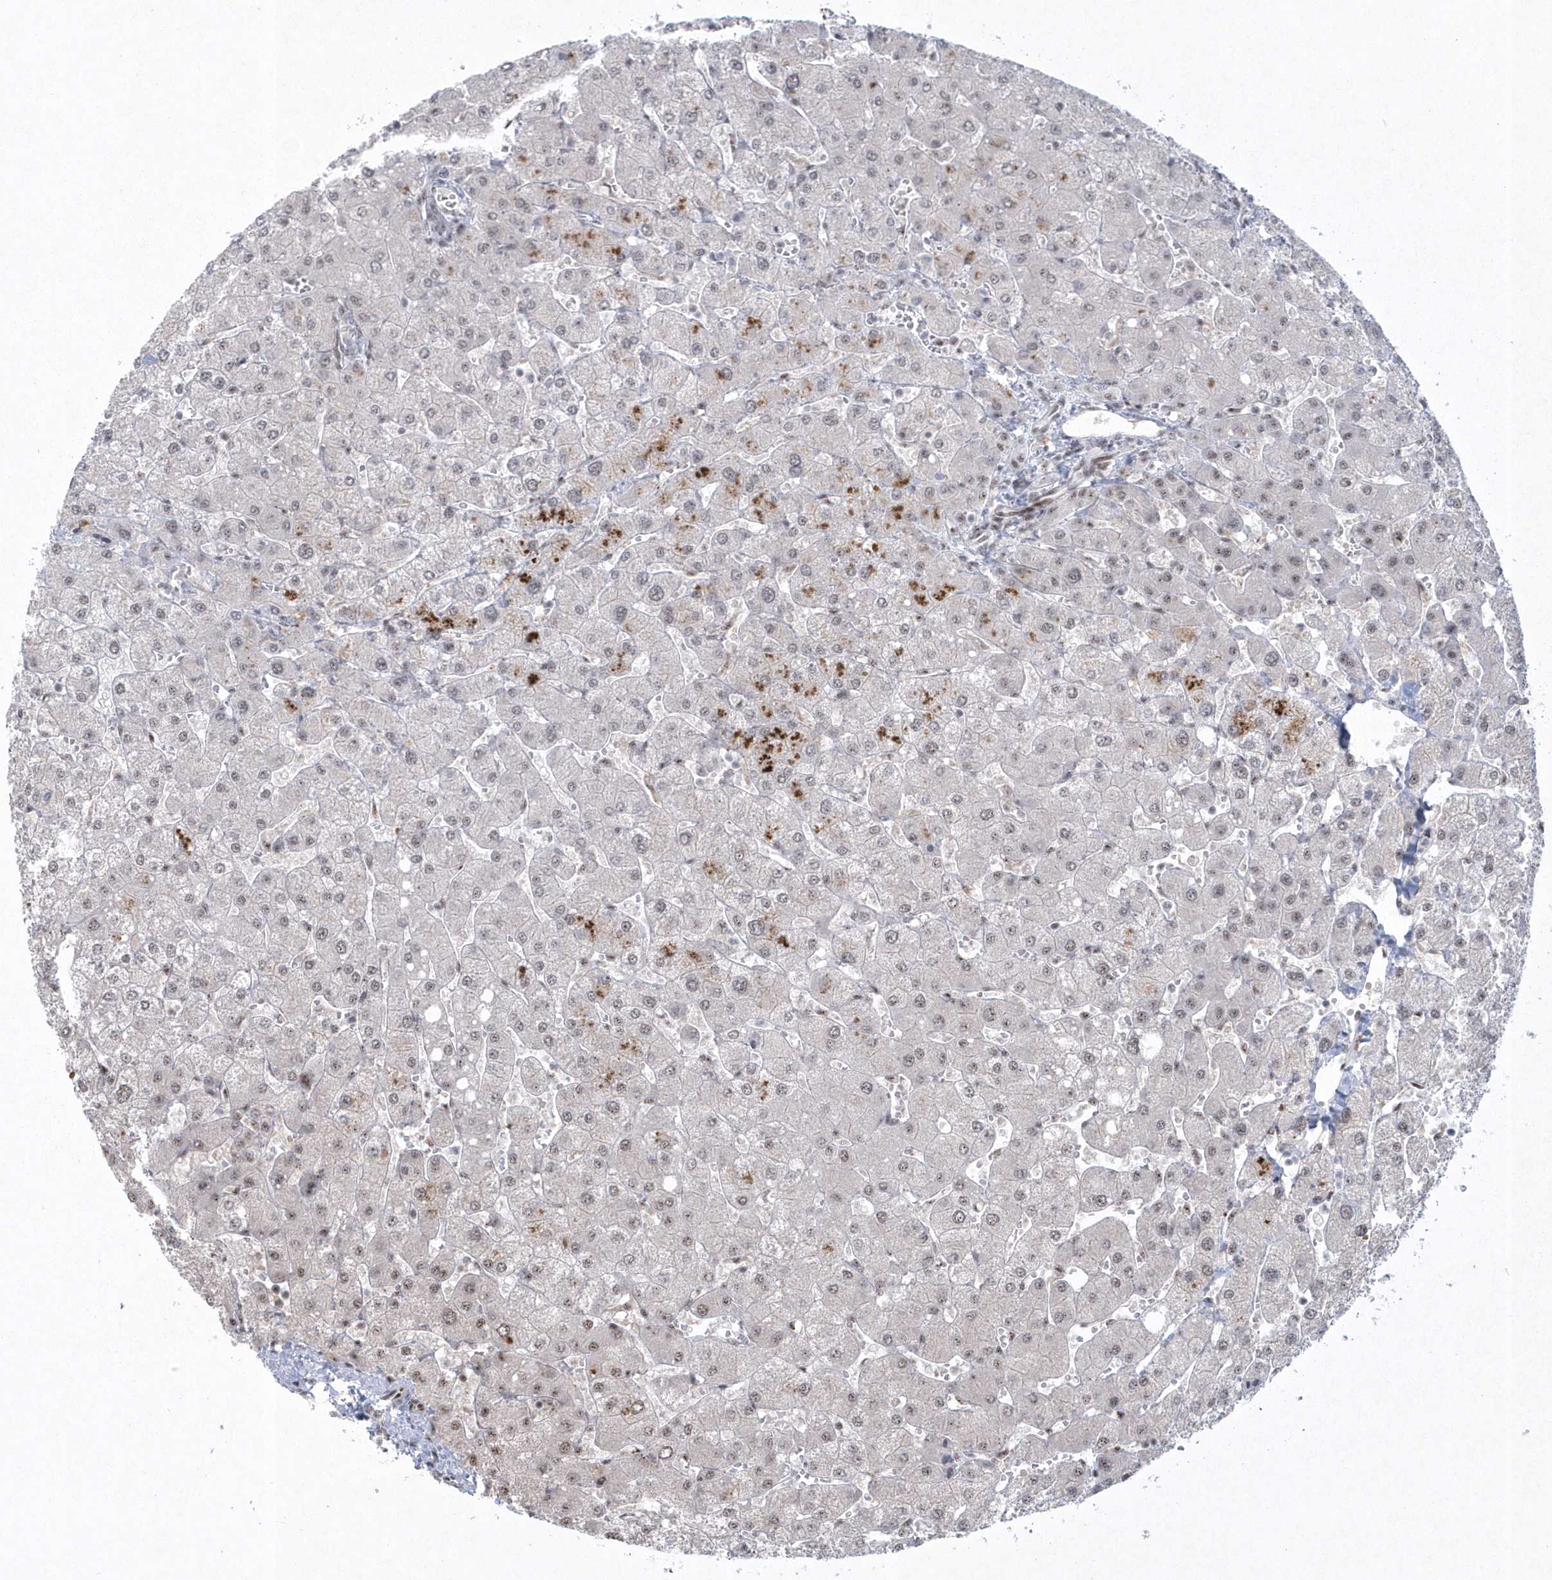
{"staining": {"intensity": "negative", "quantity": "none", "location": "none"}, "tissue": "liver", "cell_type": "Cholangiocytes", "image_type": "normal", "snomed": [{"axis": "morphology", "description": "Normal tissue, NOS"}, {"axis": "topography", "description": "Liver"}], "caption": "Immunohistochemical staining of unremarkable liver shows no significant staining in cholangiocytes. The staining is performed using DAB (3,3'-diaminobenzidine) brown chromogen with nuclei counter-stained in using hematoxylin.", "gene": "KDM6B", "patient": {"sex": "male", "age": 55}}